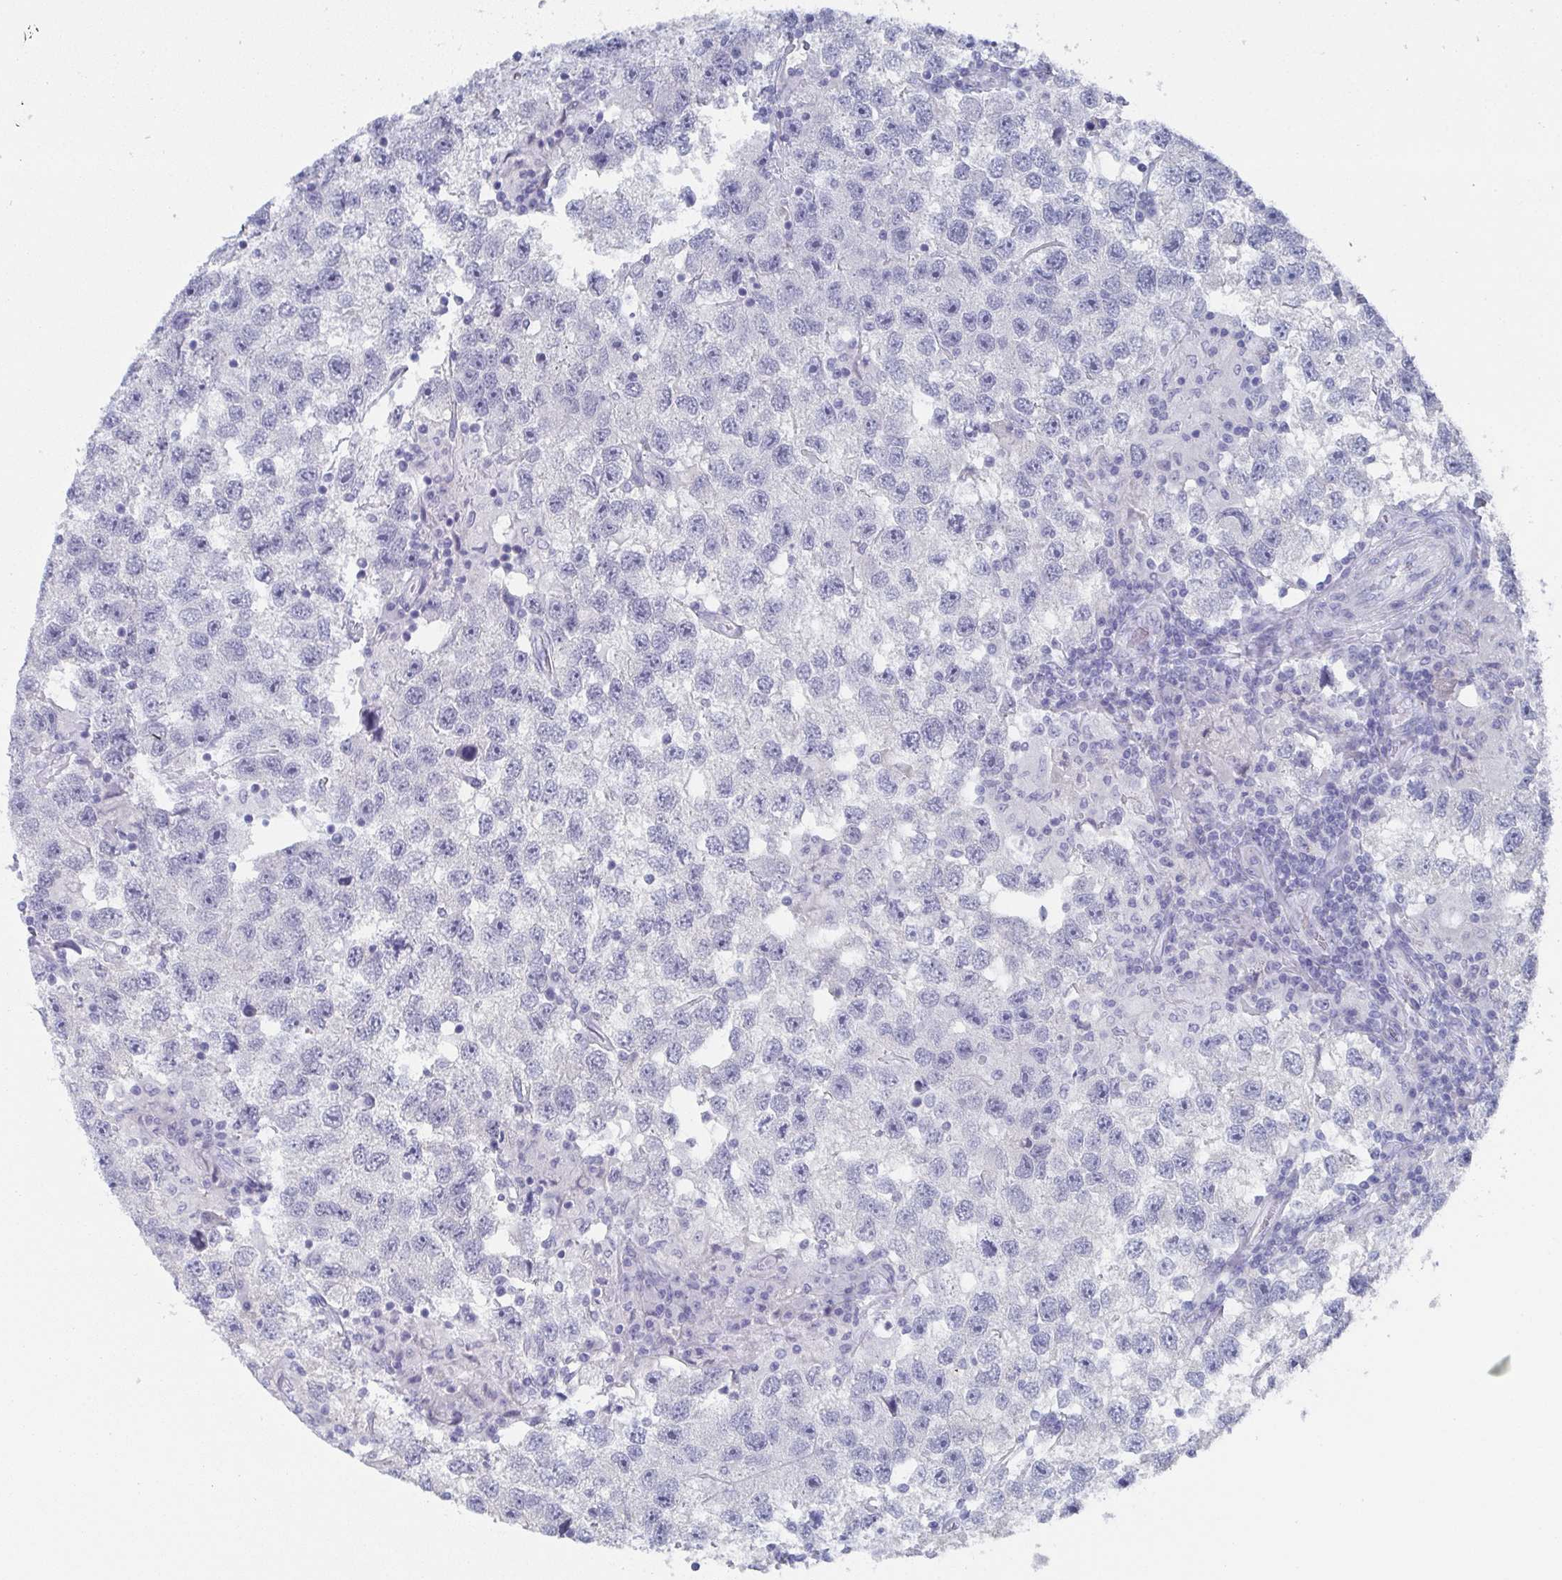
{"staining": {"intensity": "negative", "quantity": "none", "location": "none"}, "tissue": "testis cancer", "cell_type": "Tumor cells", "image_type": "cancer", "snomed": [{"axis": "morphology", "description": "Seminoma, NOS"}, {"axis": "topography", "description": "Testis"}], "caption": "Immunohistochemistry micrograph of neoplastic tissue: testis seminoma stained with DAB reveals no significant protein expression in tumor cells. (Brightfield microscopy of DAB immunohistochemistry at high magnification).", "gene": "DYDC2", "patient": {"sex": "male", "age": 26}}